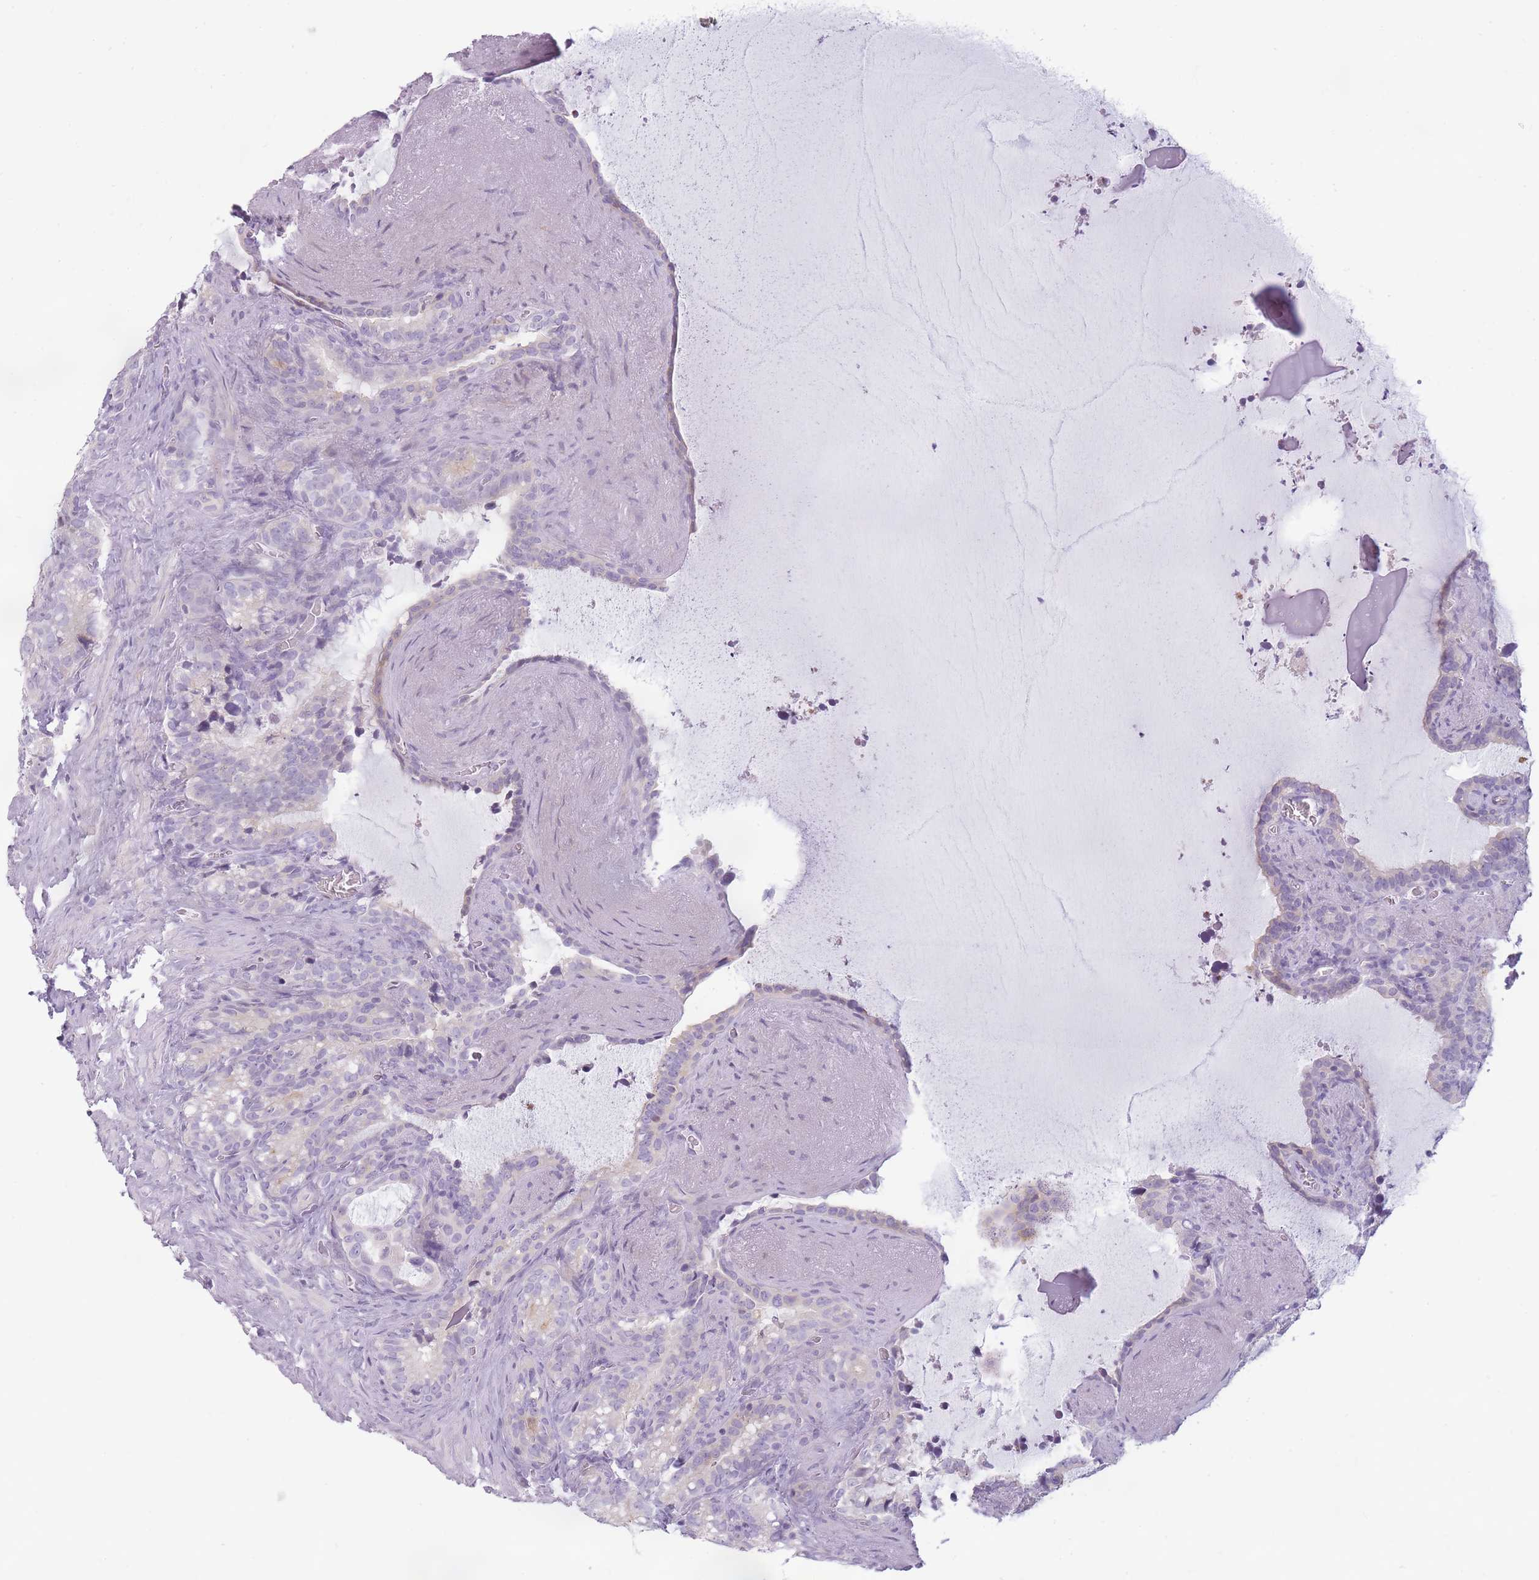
{"staining": {"intensity": "weak", "quantity": "<25%", "location": "cytoplasmic/membranous"}, "tissue": "seminal vesicle", "cell_type": "Glandular cells", "image_type": "normal", "snomed": [{"axis": "morphology", "description": "Normal tissue, NOS"}, {"axis": "topography", "description": "Prostate"}, {"axis": "topography", "description": "Seminal veicle"}], "caption": "An immunohistochemistry (IHC) micrograph of unremarkable seminal vesicle is shown. There is no staining in glandular cells of seminal vesicle.", "gene": "GGT1", "patient": {"sex": "male", "age": 58}}